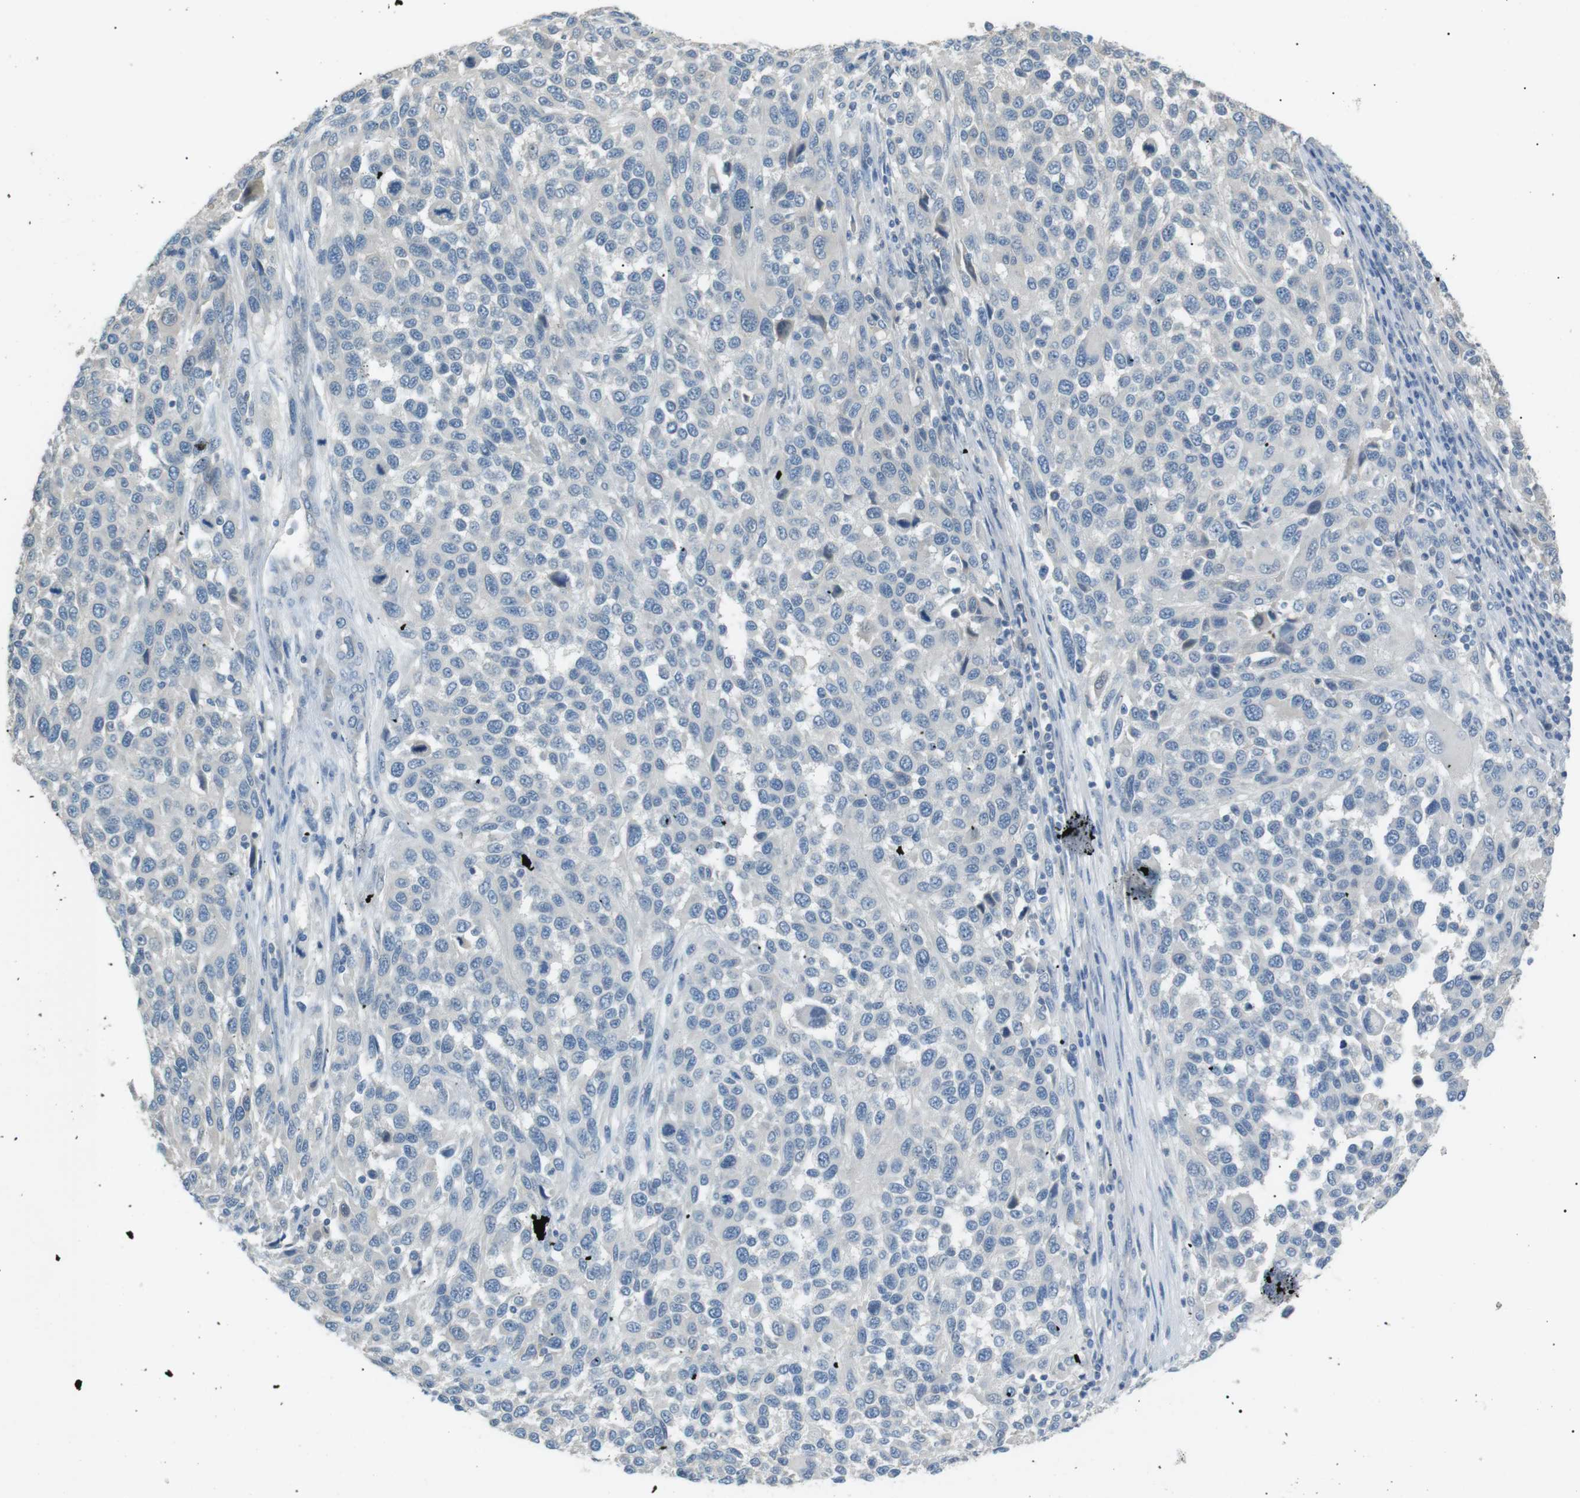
{"staining": {"intensity": "negative", "quantity": "none", "location": "none"}, "tissue": "melanoma", "cell_type": "Tumor cells", "image_type": "cancer", "snomed": [{"axis": "morphology", "description": "Malignant melanoma, Metastatic site"}, {"axis": "topography", "description": "Lymph node"}], "caption": "Immunohistochemical staining of malignant melanoma (metastatic site) displays no significant expression in tumor cells.", "gene": "CDH26", "patient": {"sex": "male", "age": 61}}